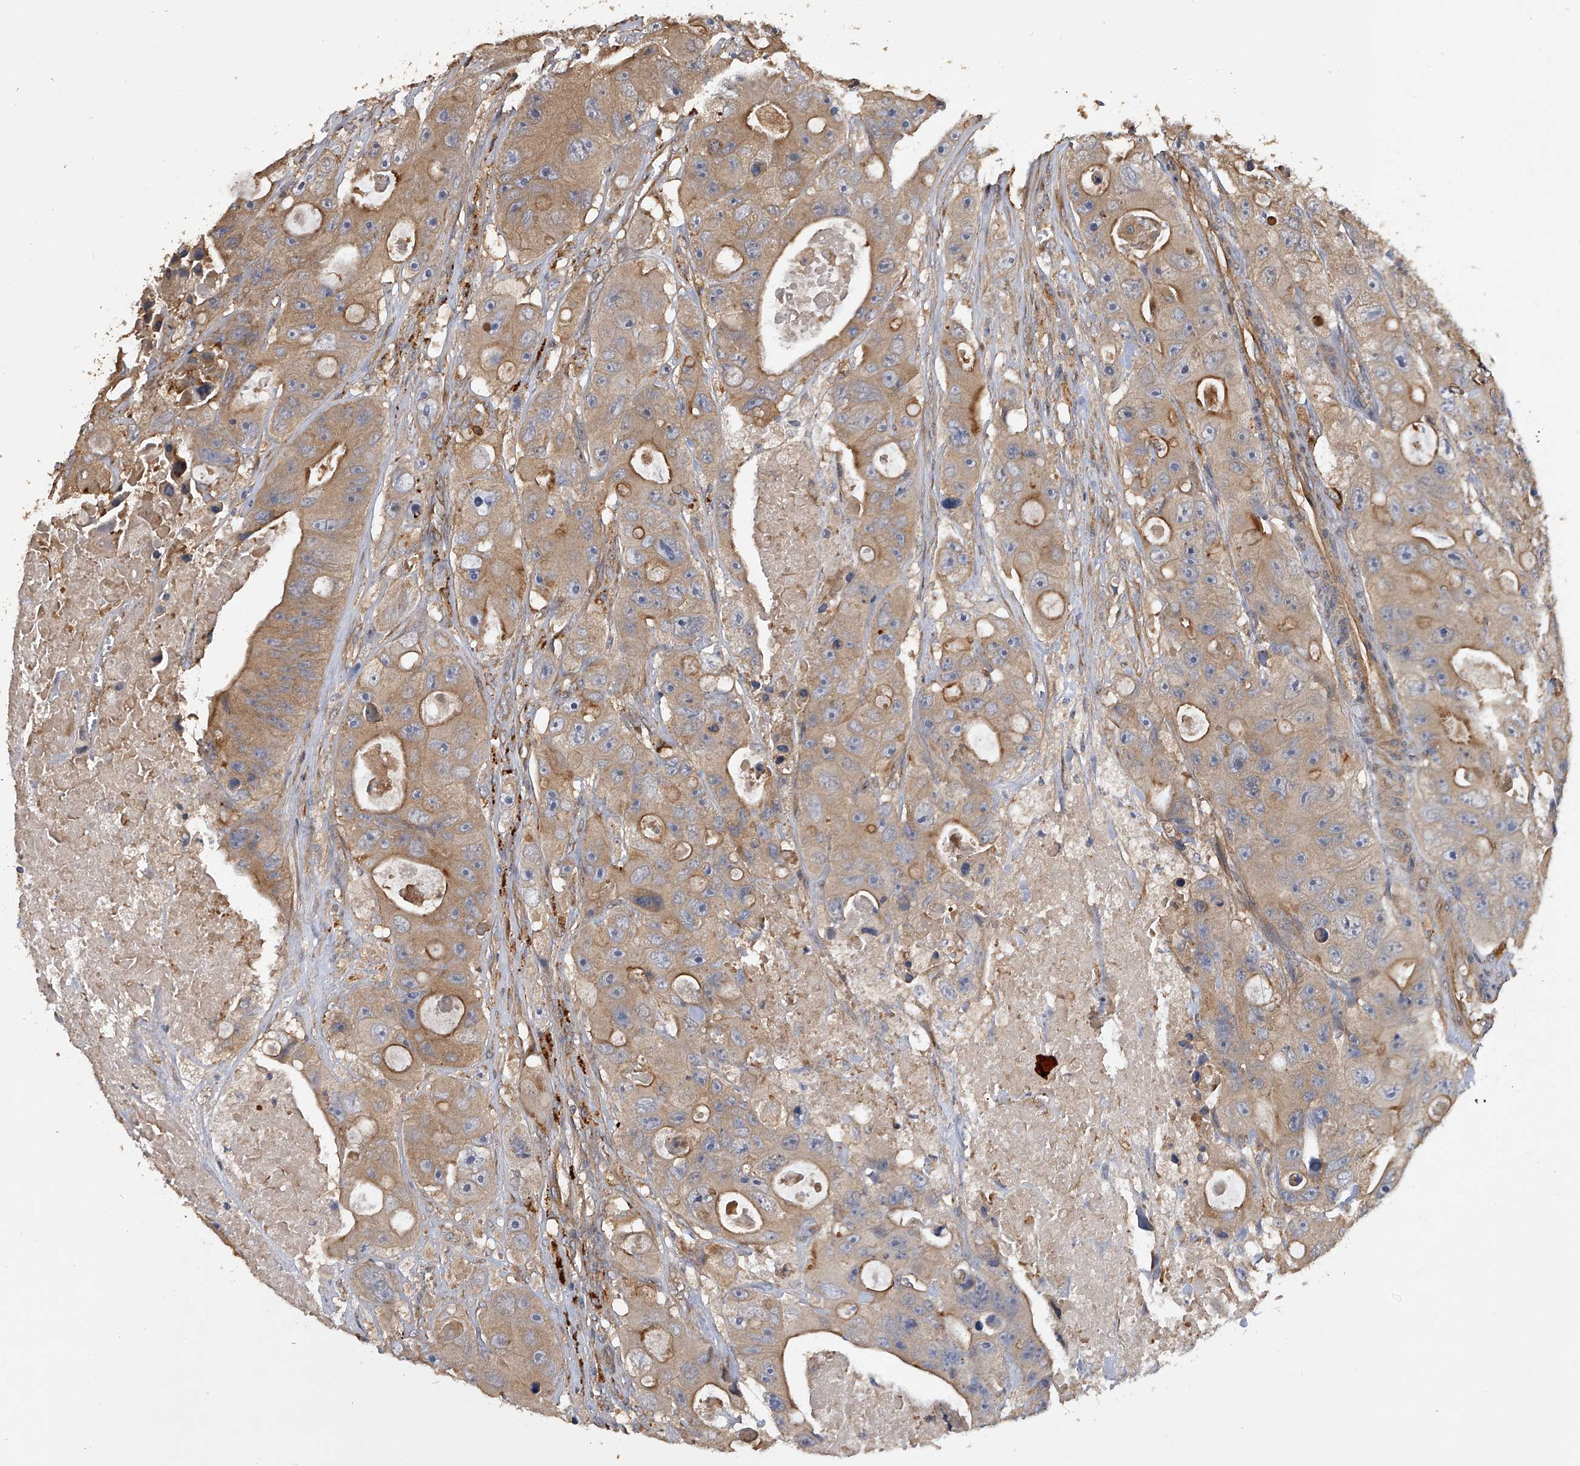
{"staining": {"intensity": "moderate", "quantity": "25%-75%", "location": "cytoplasmic/membranous"}, "tissue": "colorectal cancer", "cell_type": "Tumor cells", "image_type": "cancer", "snomed": [{"axis": "morphology", "description": "Adenocarcinoma, NOS"}, {"axis": "topography", "description": "Colon"}], "caption": "High-power microscopy captured an immunohistochemistry (IHC) micrograph of colorectal cancer, revealing moderate cytoplasmic/membranous staining in approximately 25%-75% of tumor cells. The staining was performed using DAB (3,3'-diaminobenzidine) to visualize the protein expression in brown, while the nuclei were stained in blue with hematoxylin (Magnification: 20x).", "gene": "PTPRA", "patient": {"sex": "female", "age": 46}}